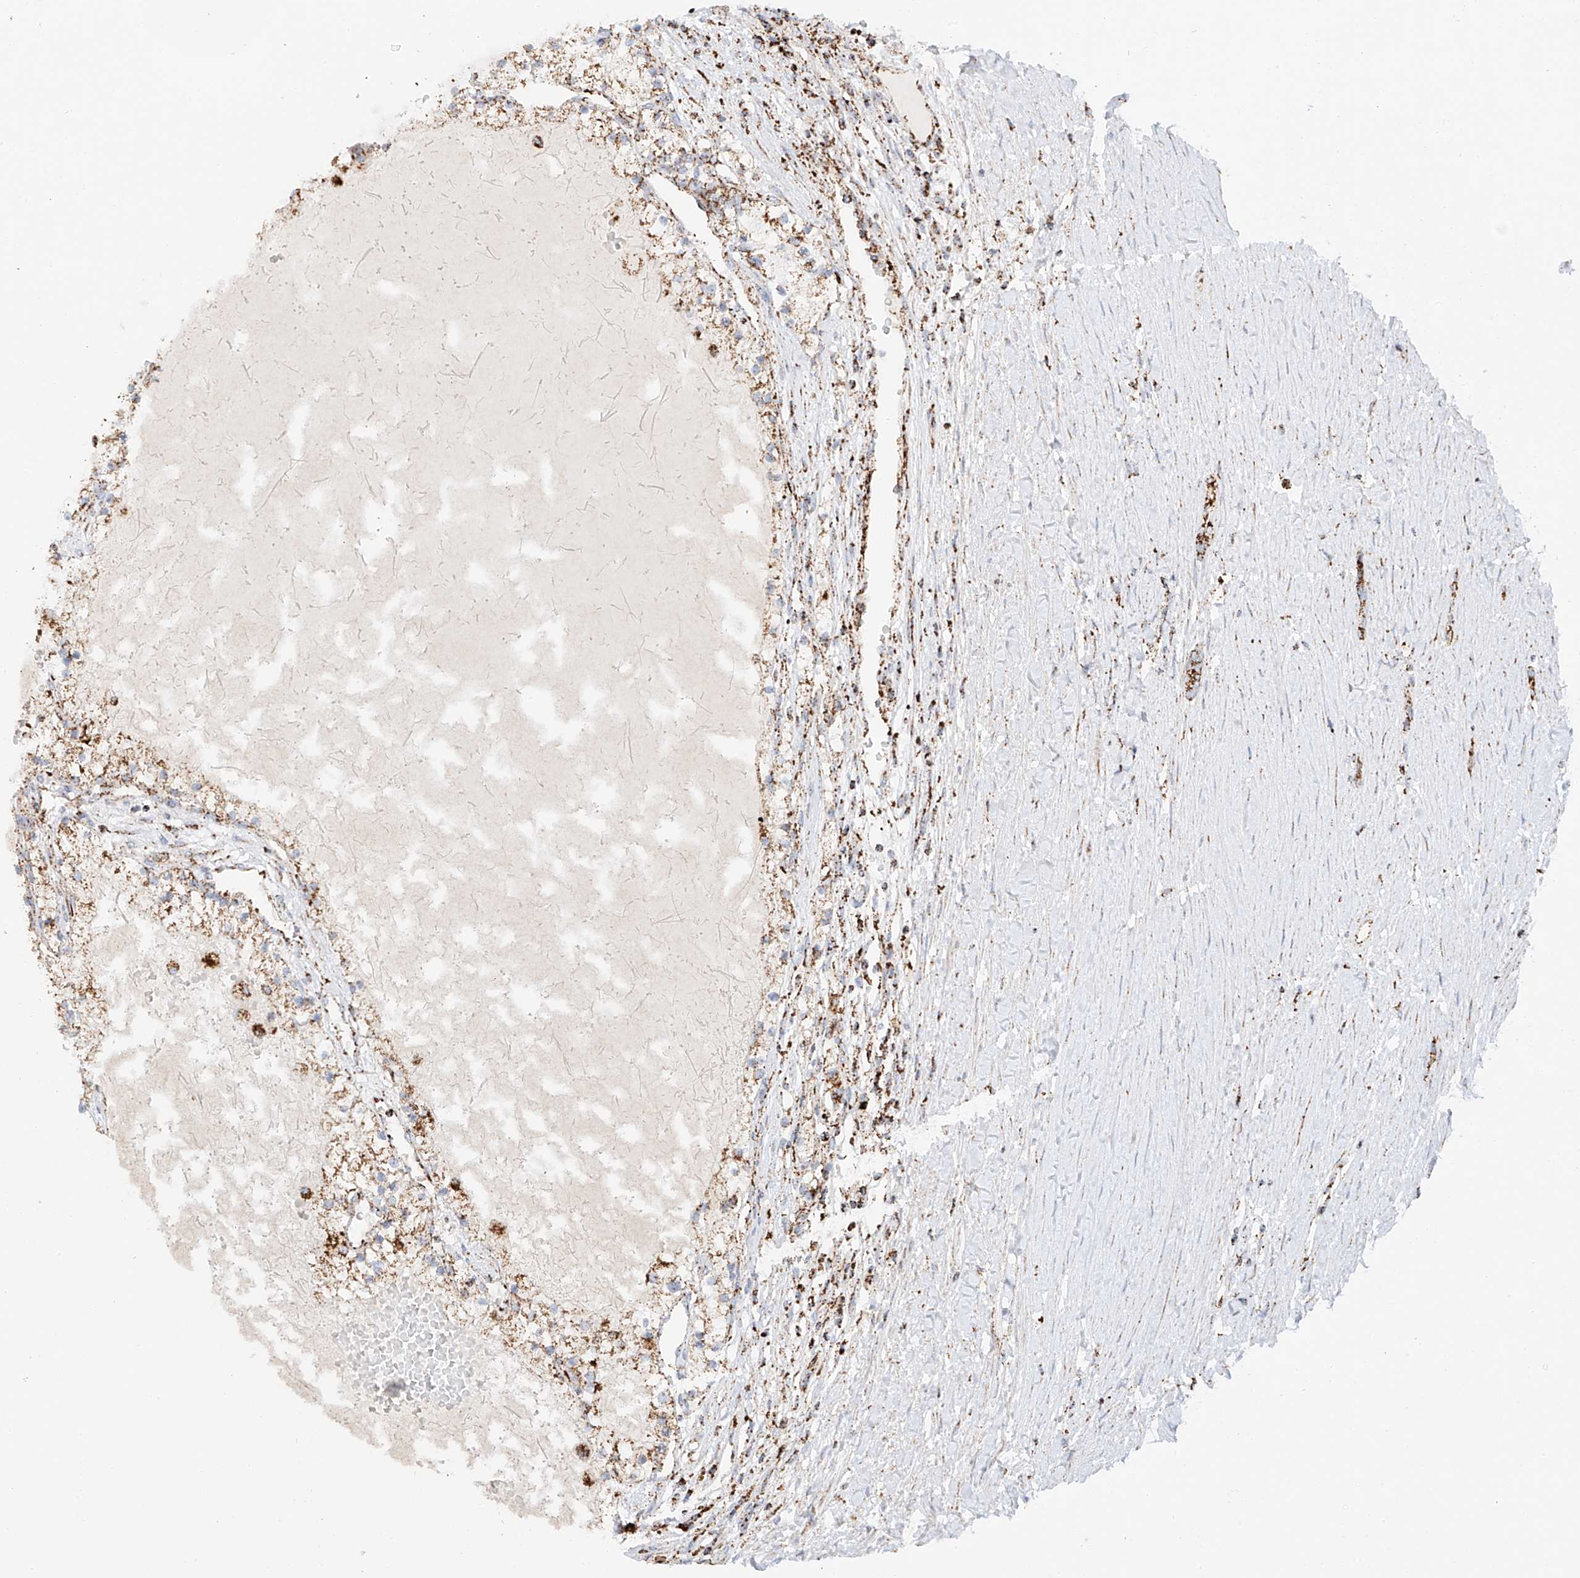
{"staining": {"intensity": "moderate", "quantity": ">75%", "location": "cytoplasmic/membranous"}, "tissue": "renal cancer", "cell_type": "Tumor cells", "image_type": "cancer", "snomed": [{"axis": "morphology", "description": "Normal tissue, NOS"}, {"axis": "morphology", "description": "Adenocarcinoma, NOS"}, {"axis": "topography", "description": "Kidney"}], "caption": "Adenocarcinoma (renal) tissue displays moderate cytoplasmic/membranous staining in approximately >75% of tumor cells", "gene": "TTC27", "patient": {"sex": "male", "age": 68}}